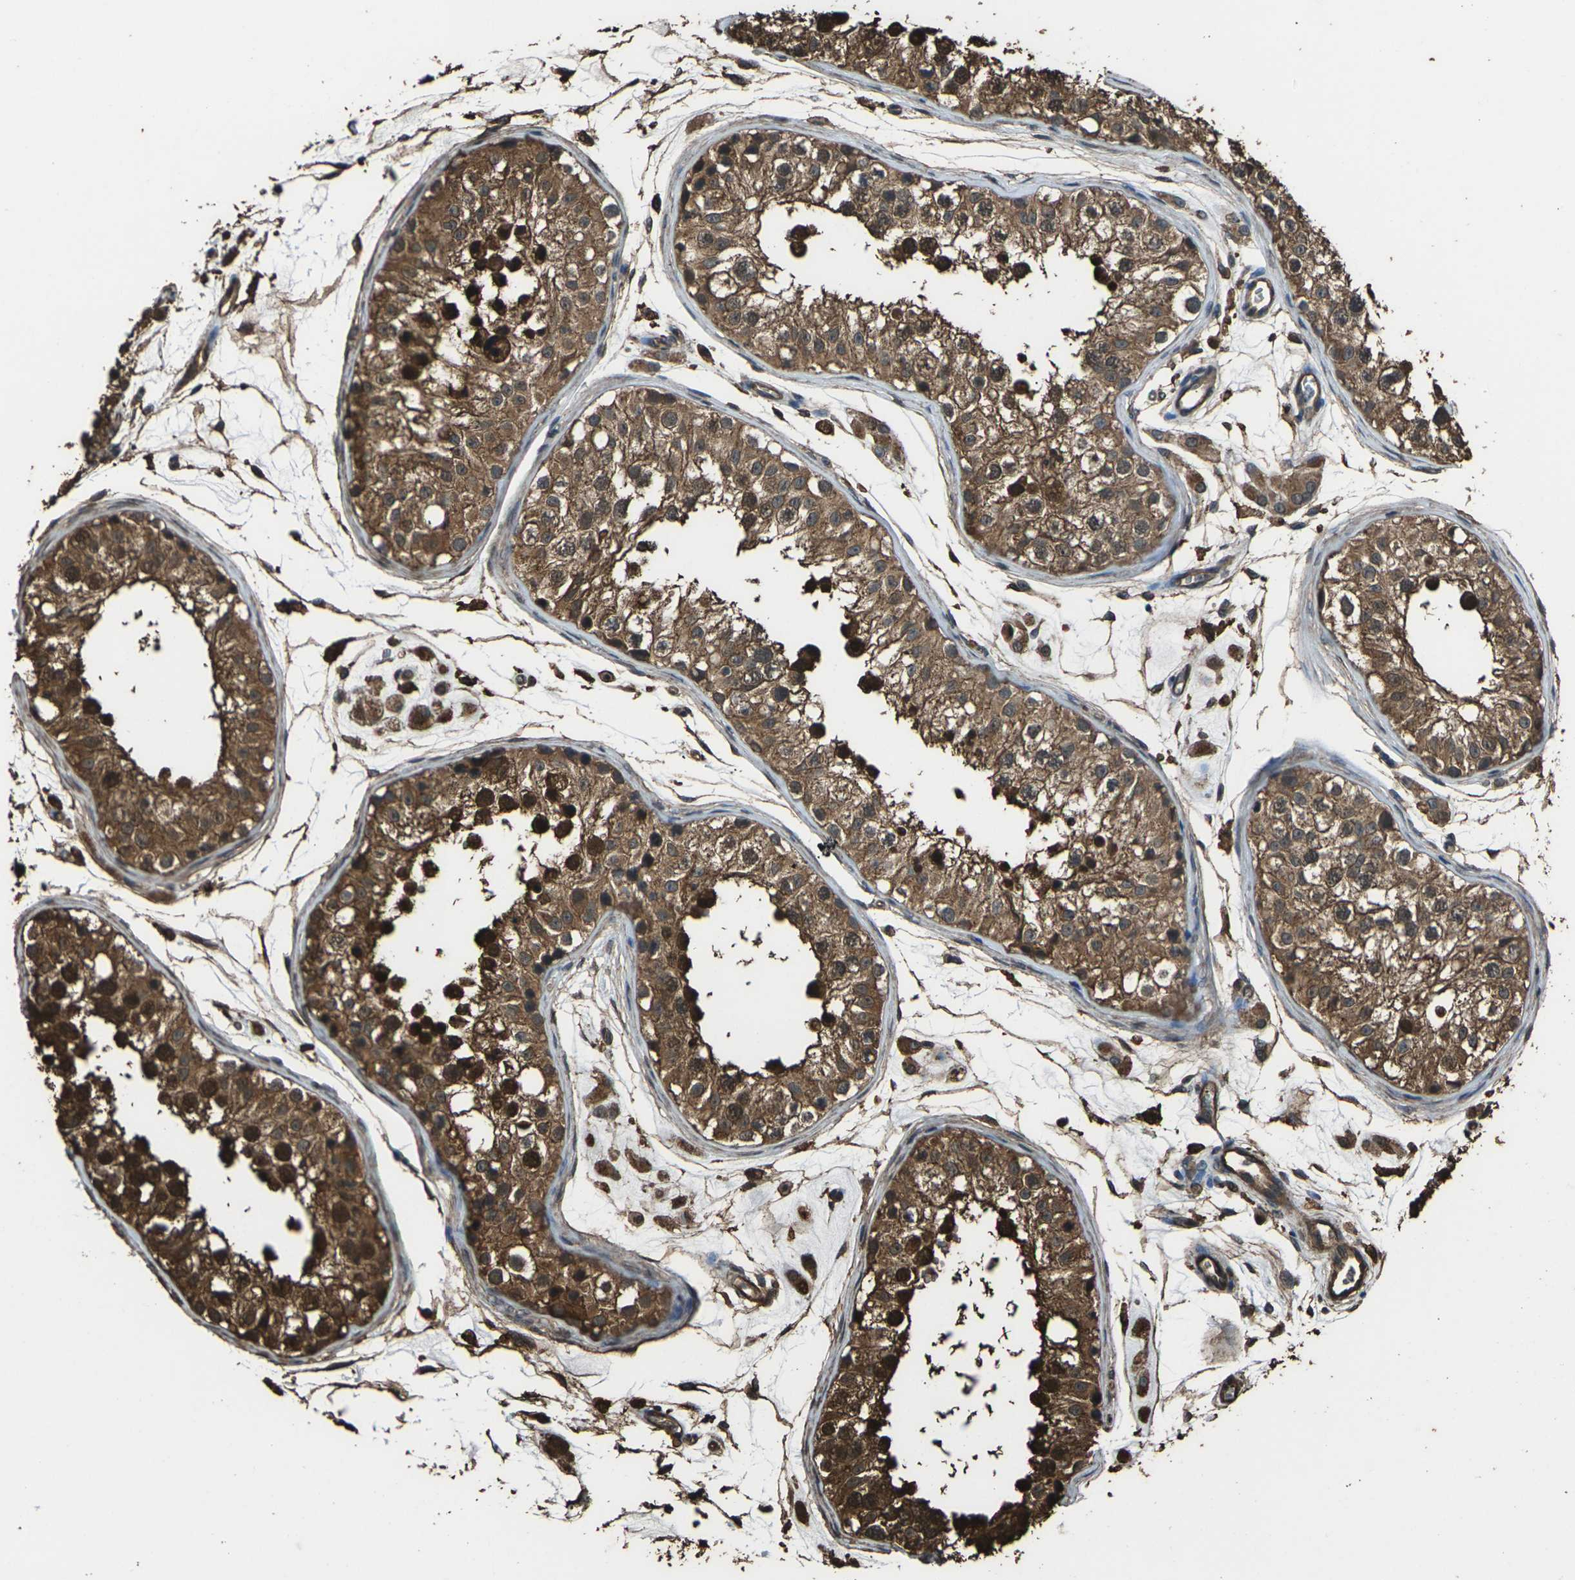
{"staining": {"intensity": "strong", "quantity": ">75%", "location": "cytoplasmic/membranous"}, "tissue": "testis", "cell_type": "Cells in seminiferous ducts", "image_type": "normal", "snomed": [{"axis": "morphology", "description": "Normal tissue, NOS"}, {"axis": "morphology", "description": "Adenocarcinoma, metastatic, NOS"}, {"axis": "topography", "description": "Testis"}], "caption": "A photomicrograph showing strong cytoplasmic/membranous positivity in about >75% of cells in seminiferous ducts in unremarkable testis, as visualized by brown immunohistochemical staining.", "gene": "DHPS", "patient": {"sex": "male", "age": 26}}